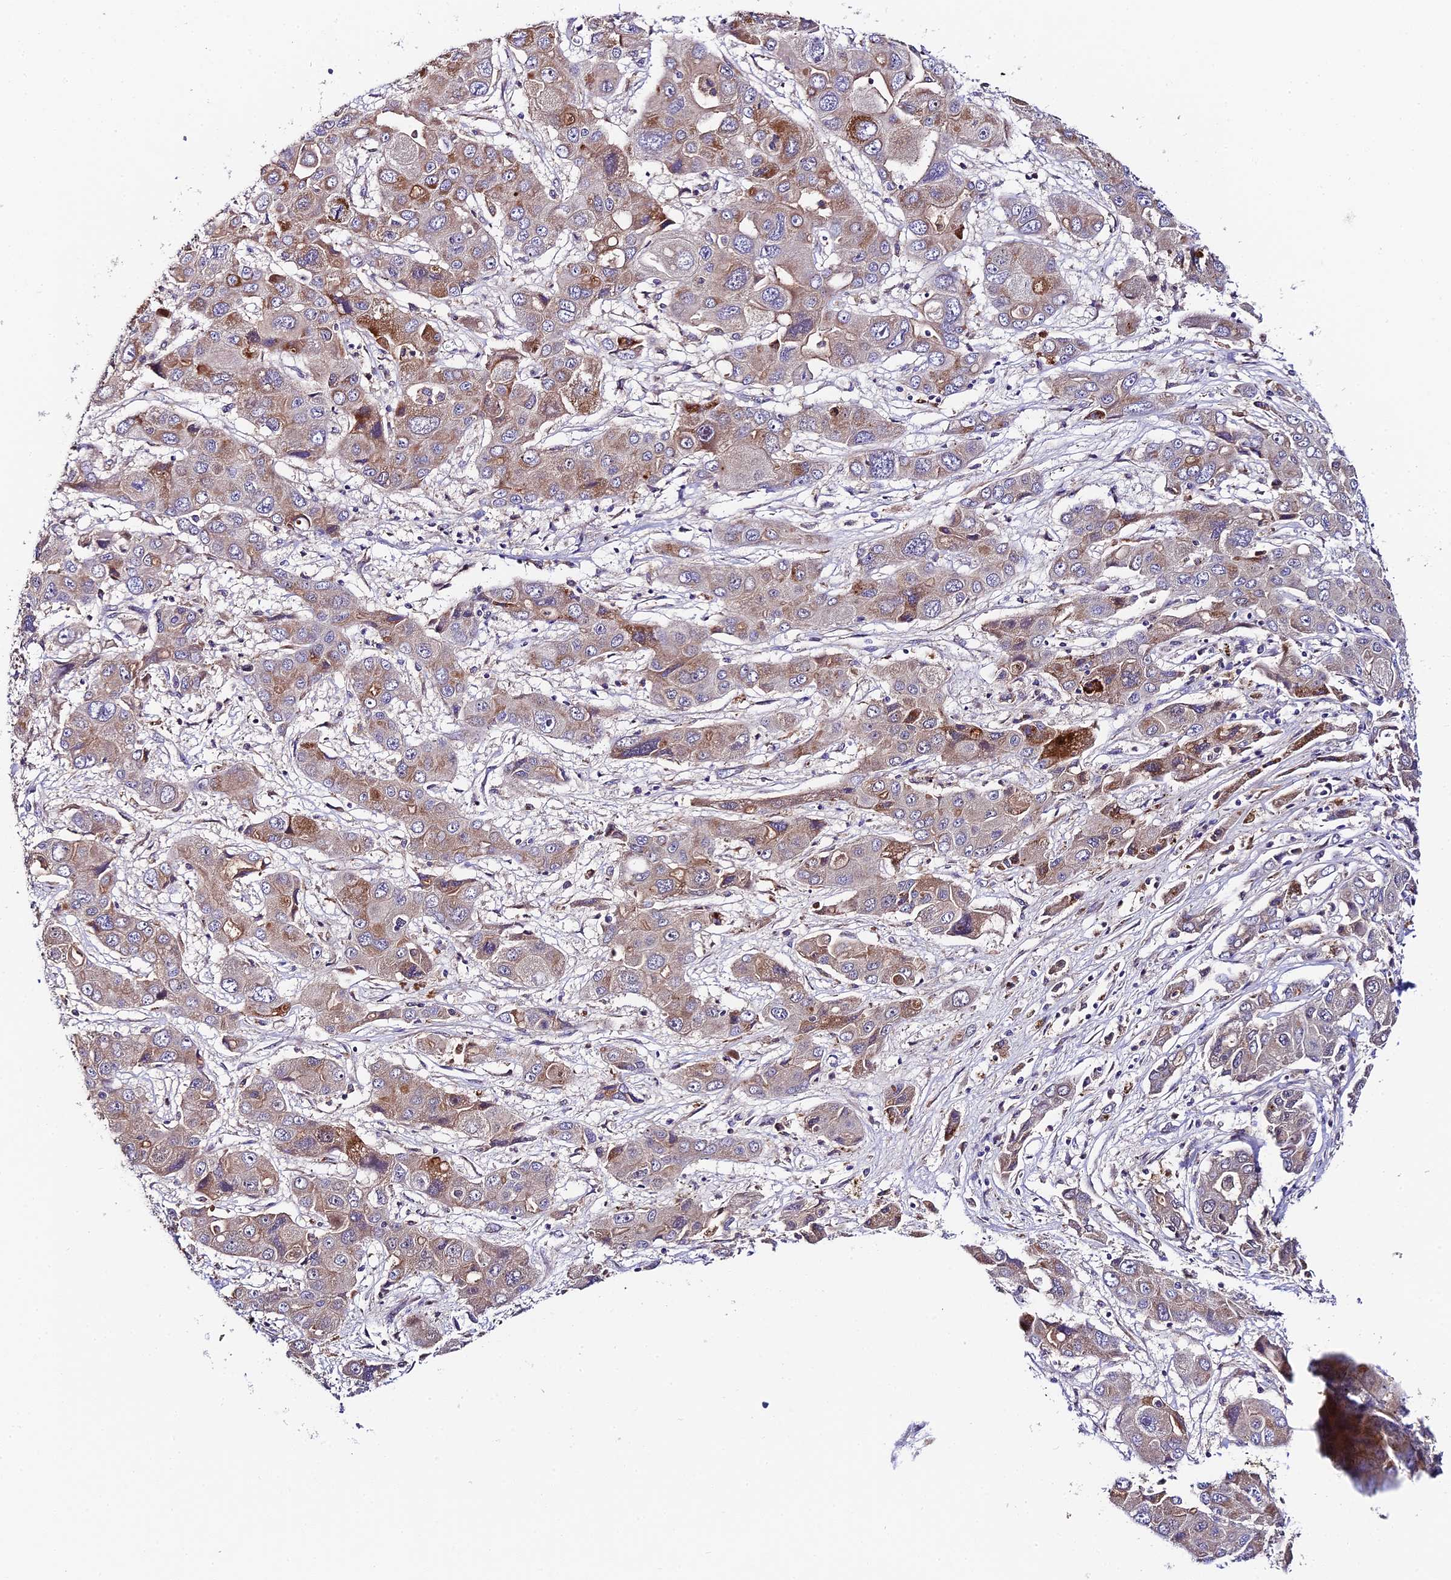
{"staining": {"intensity": "moderate", "quantity": "25%-75%", "location": "cytoplasmic/membranous"}, "tissue": "liver cancer", "cell_type": "Tumor cells", "image_type": "cancer", "snomed": [{"axis": "morphology", "description": "Cholangiocarcinoma"}, {"axis": "topography", "description": "Liver"}], "caption": "Human liver cholangiocarcinoma stained with a brown dye shows moderate cytoplasmic/membranous positive positivity in about 25%-75% of tumor cells.", "gene": "C3orf20", "patient": {"sex": "male", "age": 67}}